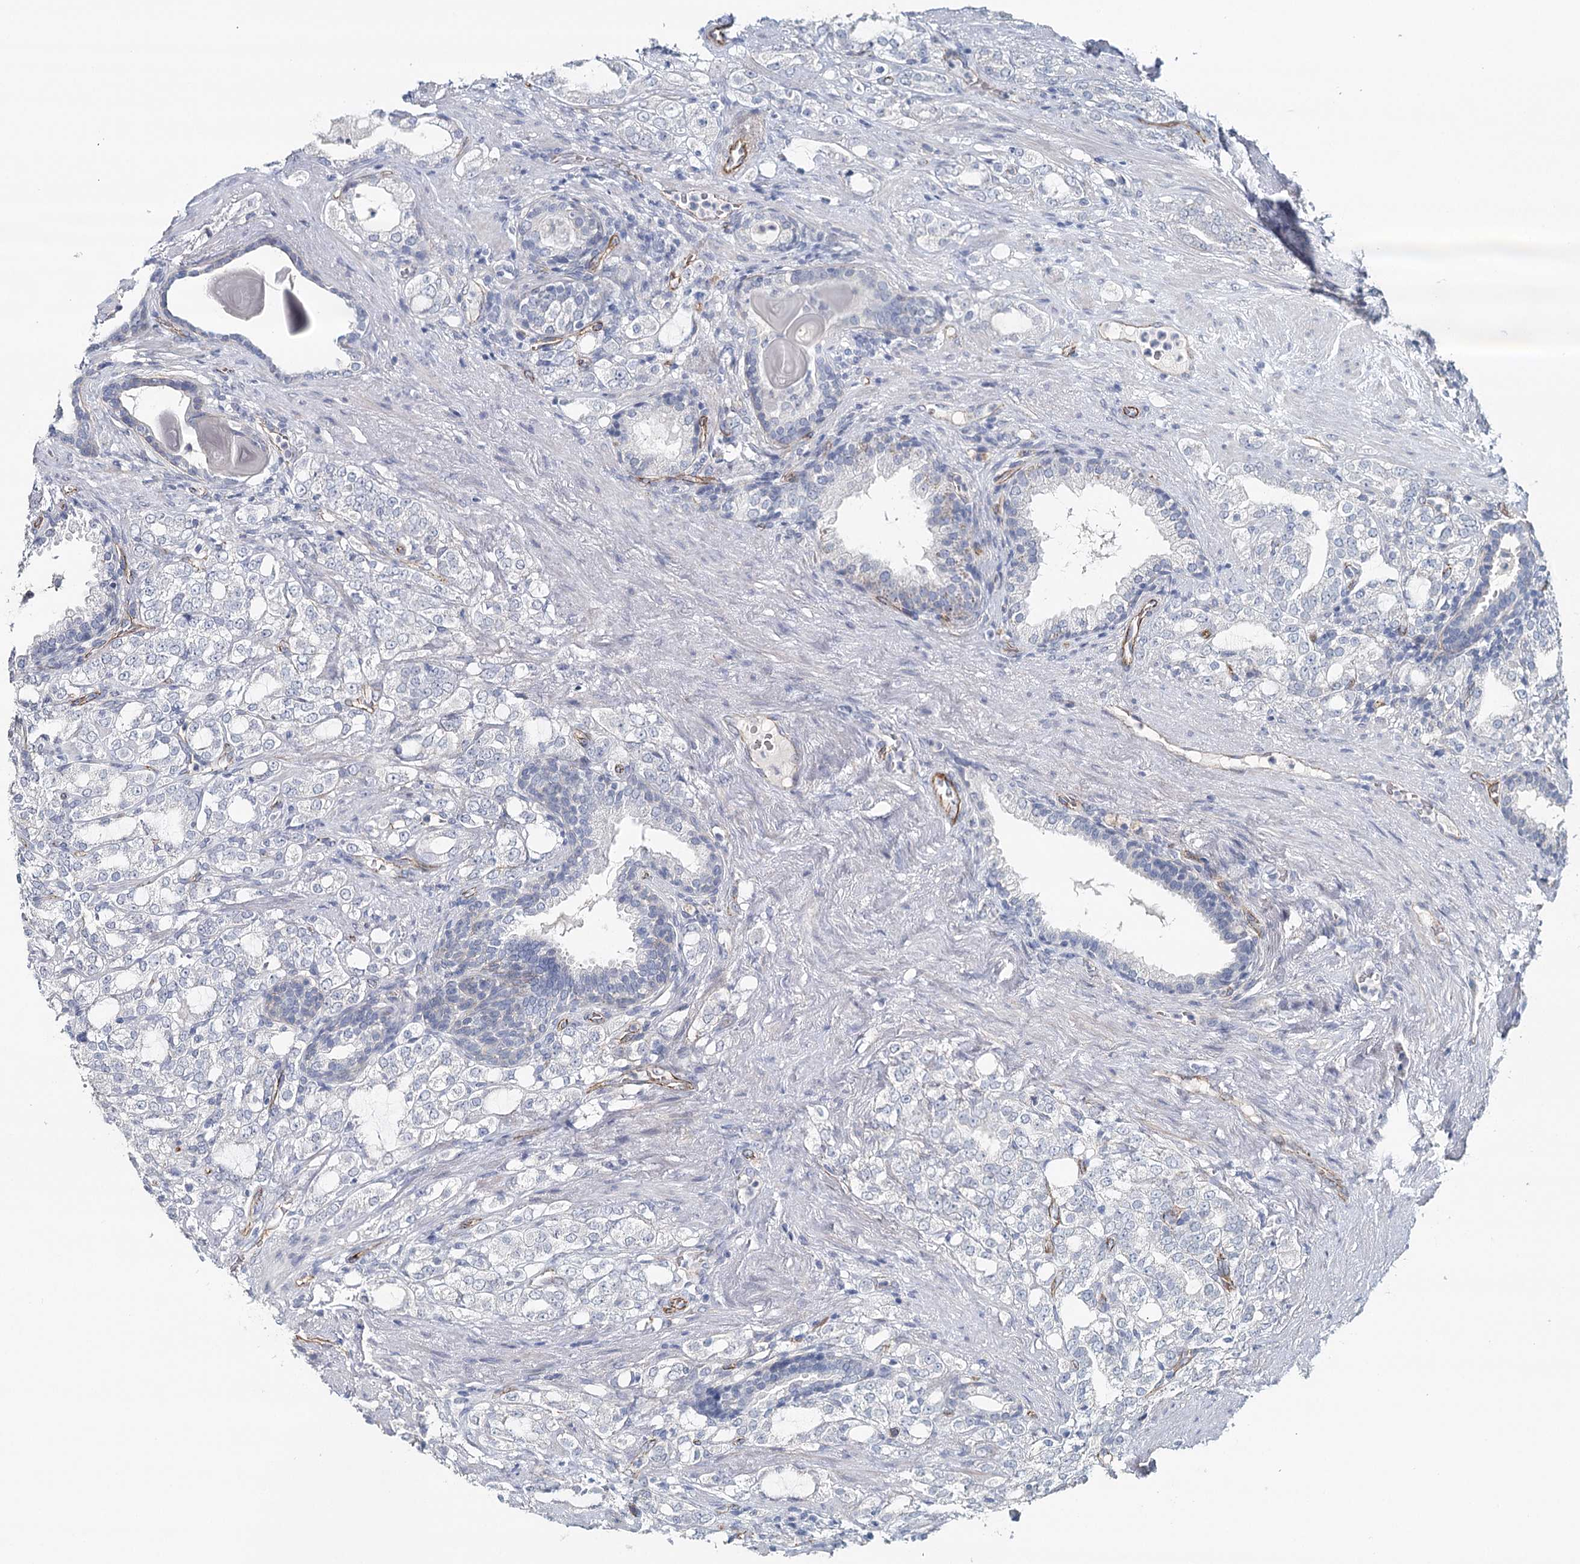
{"staining": {"intensity": "negative", "quantity": "none", "location": "none"}, "tissue": "prostate cancer", "cell_type": "Tumor cells", "image_type": "cancer", "snomed": [{"axis": "morphology", "description": "Adenocarcinoma, High grade"}, {"axis": "topography", "description": "Prostate"}], "caption": "High power microscopy micrograph of an IHC image of prostate high-grade adenocarcinoma, revealing no significant positivity in tumor cells. The staining was performed using DAB (3,3'-diaminobenzidine) to visualize the protein expression in brown, while the nuclei were stained in blue with hematoxylin (Magnification: 20x).", "gene": "SYNPO", "patient": {"sex": "male", "age": 64}}